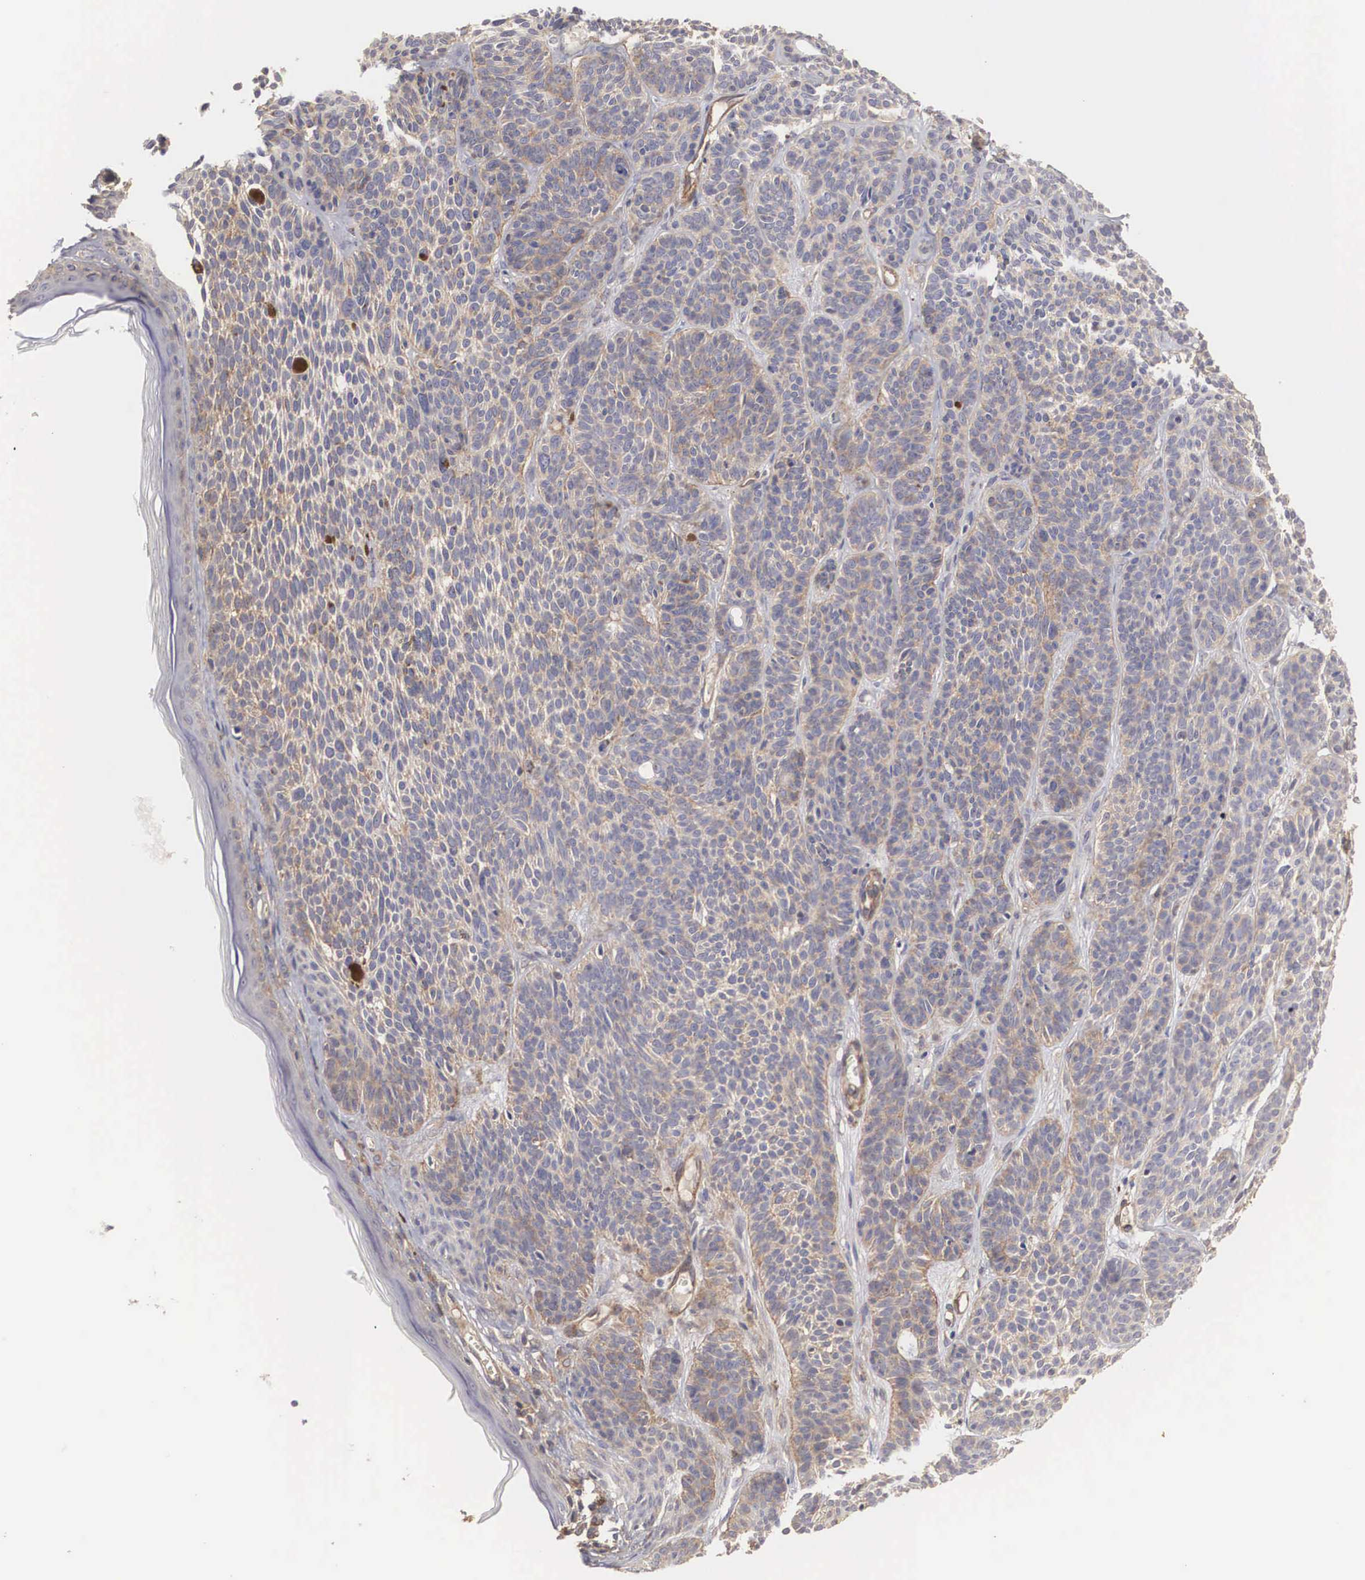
{"staining": {"intensity": "weak", "quantity": ">75%", "location": "cytoplasmic/membranous"}, "tissue": "skin cancer", "cell_type": "Tumor cells", "image_type": "cancer", "snomed": [{"axis": "morphology", "description": "Basal cell carcinoma"}, {"axis": "topography", "description": "Skin"}], "caption": "This photomicrograph reveals skin cancer stained with immunohistochemistry (IHC) to label a protein in brown. The cytoplasmic/membranous of tumor cells show weak positivity for the protein. Nuclei are counter-stained blue.", "gene": "ARMCX4", "patient": {"sex": "female", "age": 62}}